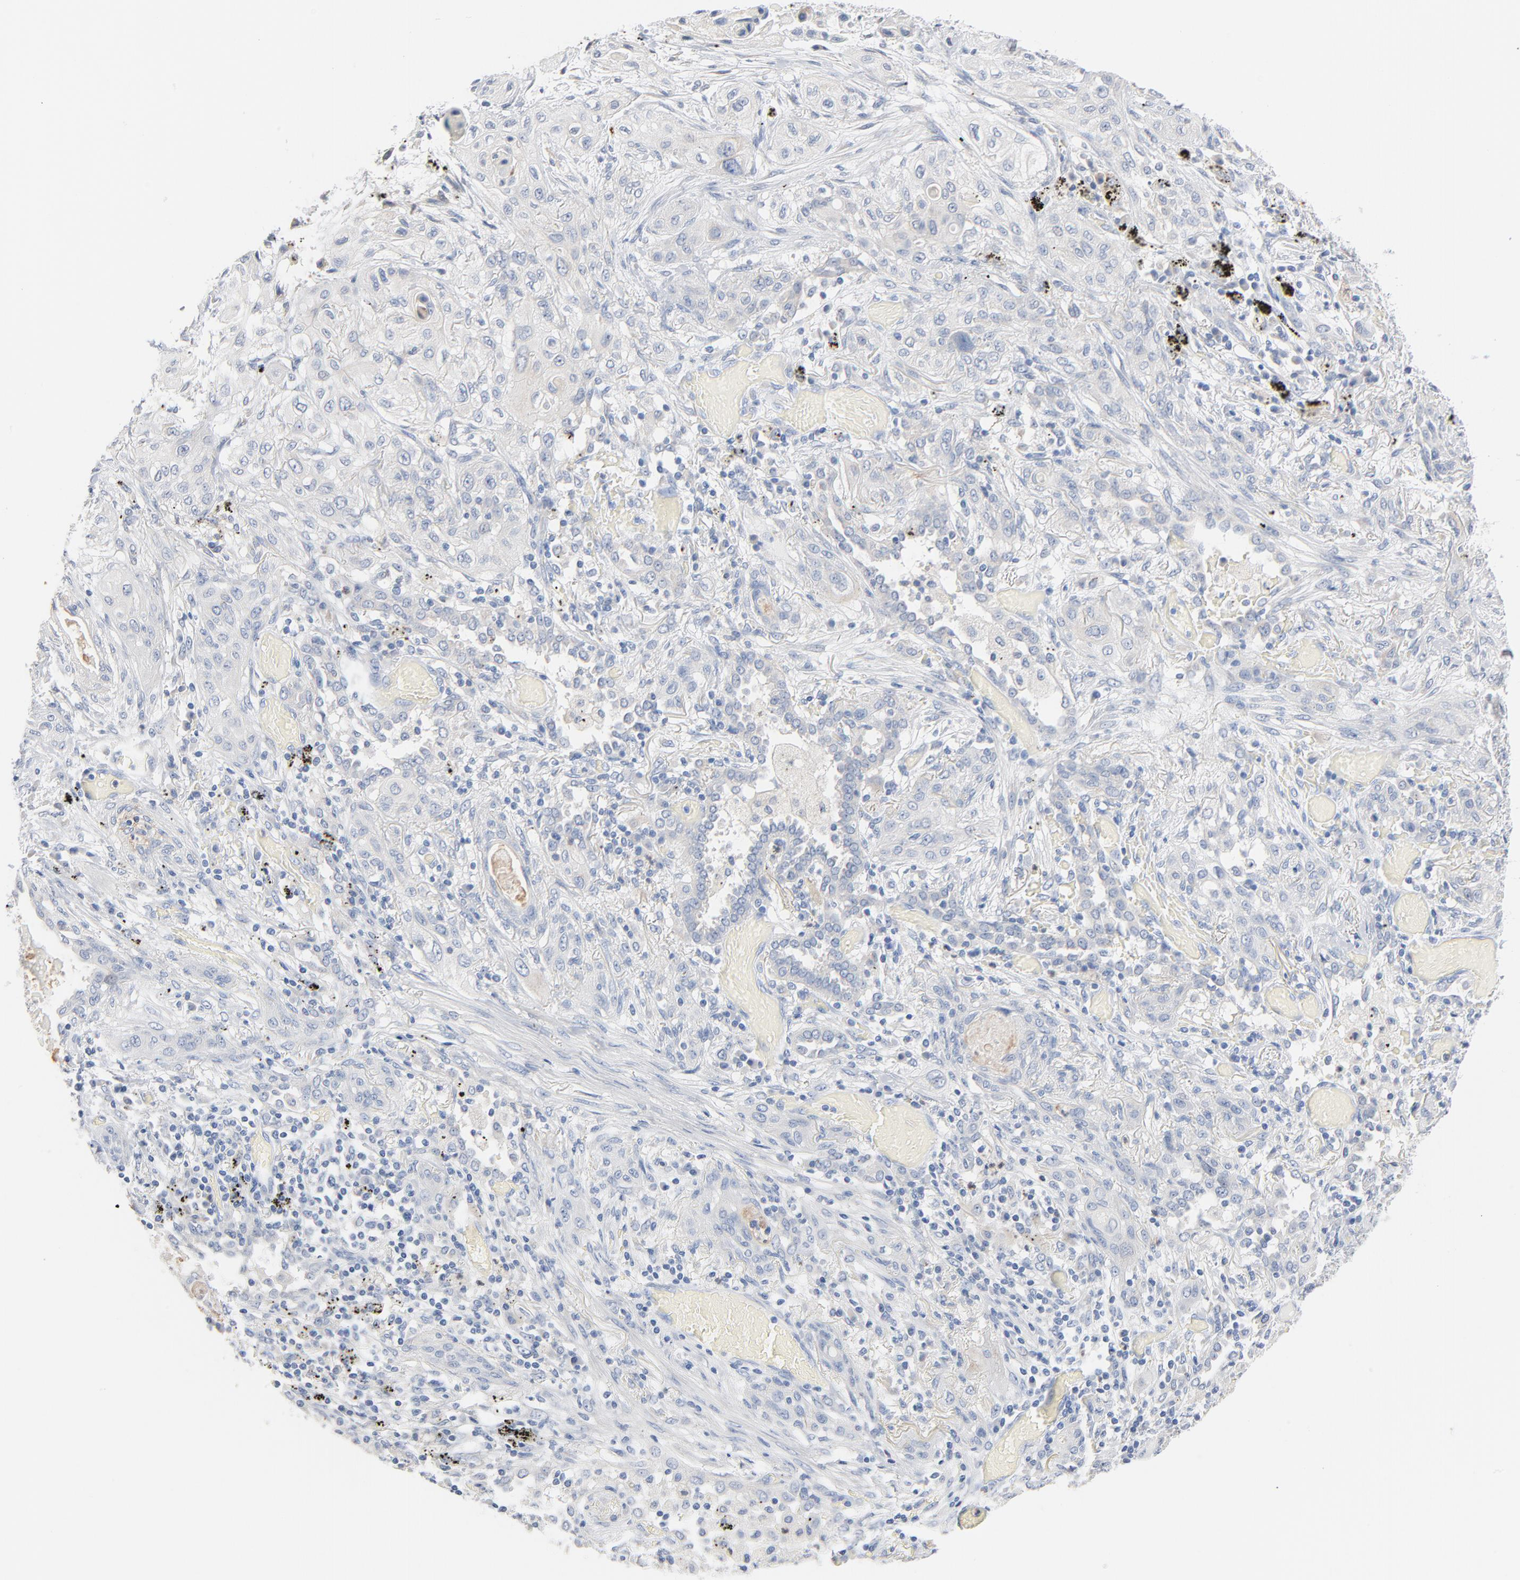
{"staining": {"intensity": "negative", "quantity": "none", "location": "none"}, "tissue": "lung cancer", "cell_type": "Tumor cells", "image_type": "cancer", "snomed": [{"axis": "morphology", "description": "Squamous cell carcinoma, NOS"}, {"axis": "topography", "description": "Lung"}], "caption": "Image shows no protein positivity in tumor cells of lung squamous cell carcinoma tissue. (Stains: DAB (3,3'-diaminobenzidine) immunohistochemistry (IHC) with hematoxylin counter stain, Microscopy: brightfield microscopy at high magnification).", "gene": "IFT43", "patient": {"sex": "female", "age": 47}}